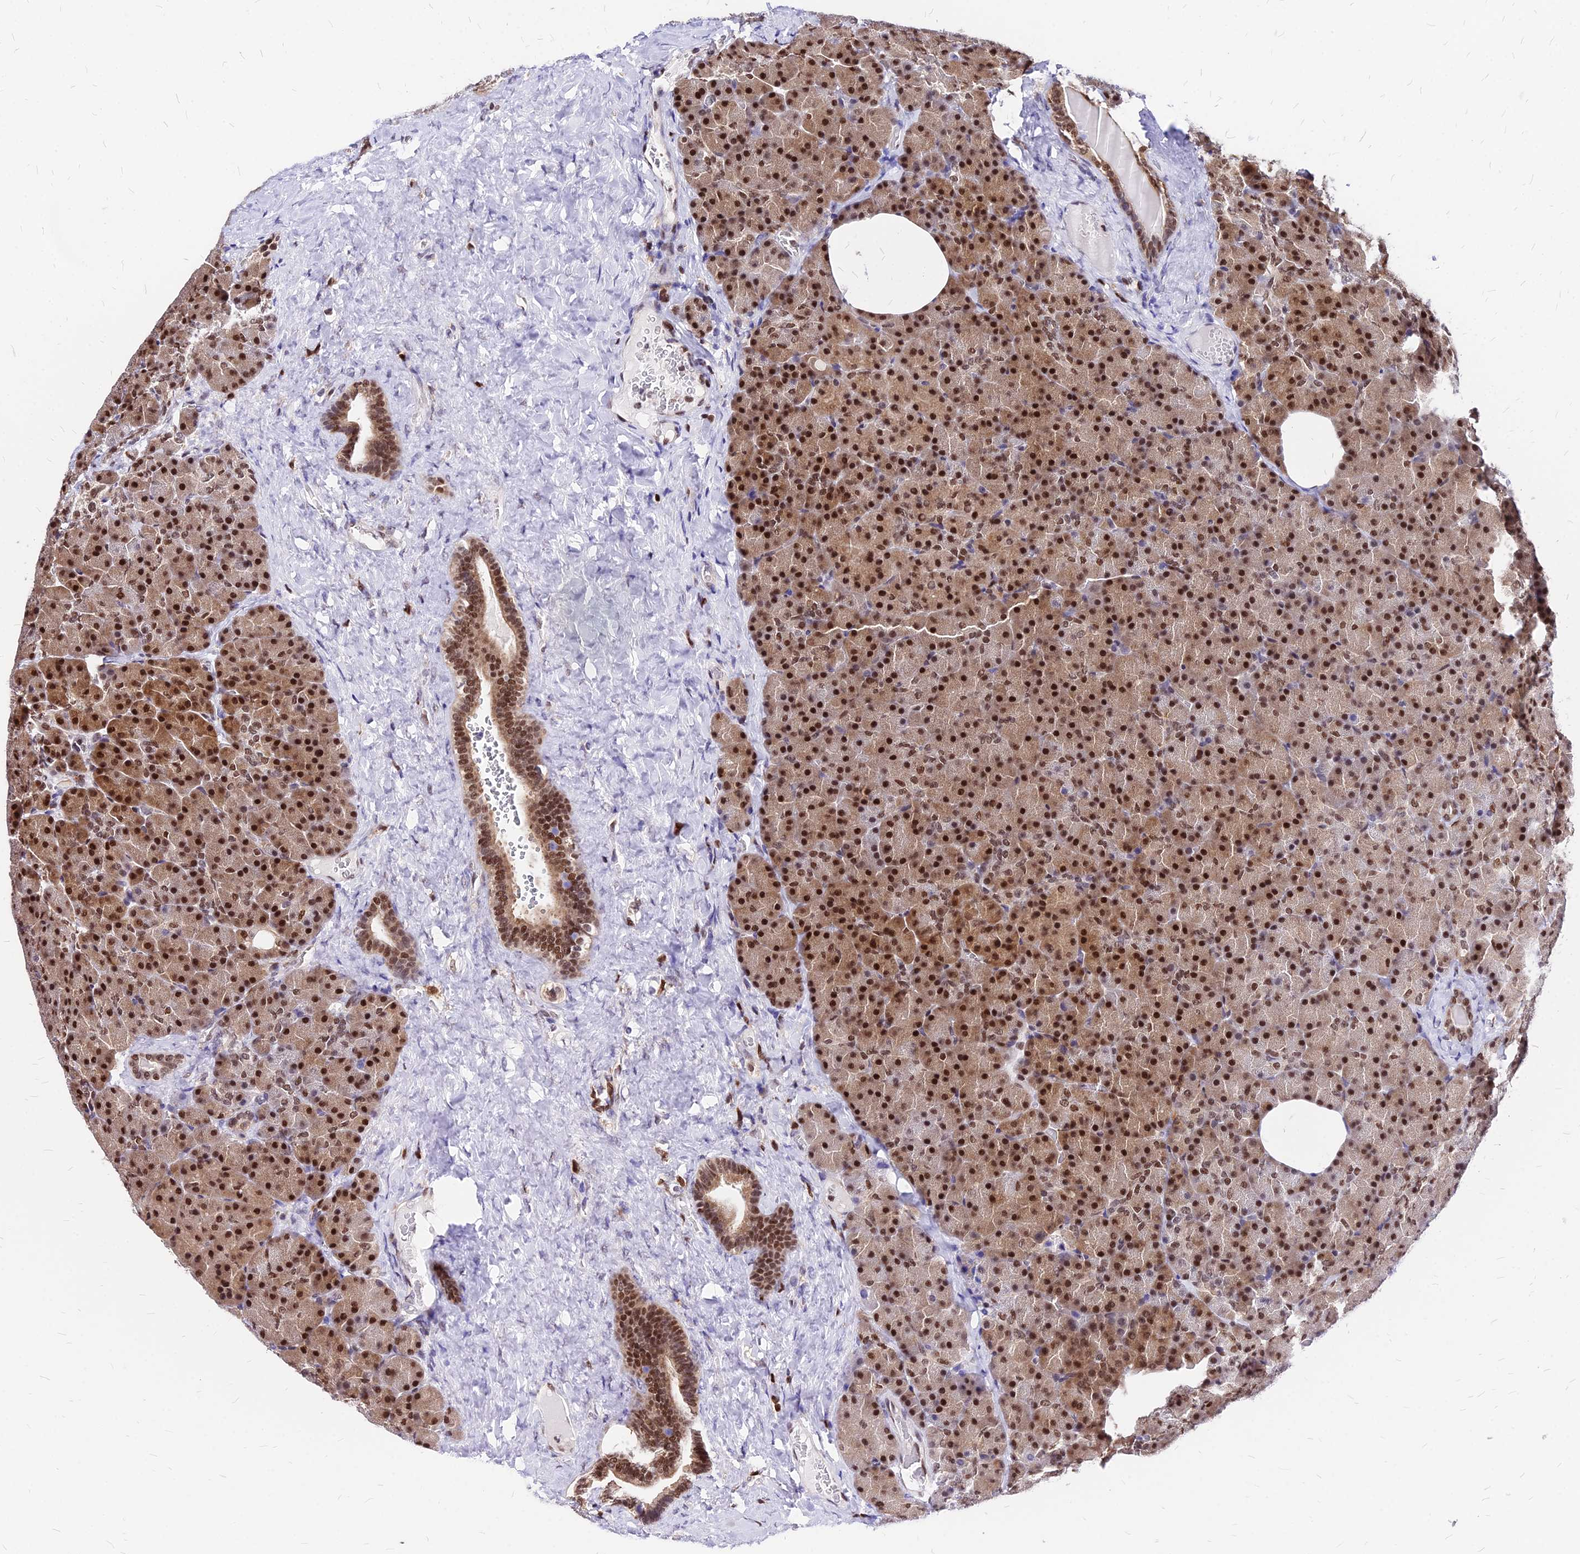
{"staining": {"intensity": "strong", "quantity": ">75%", "location": "cytoplasmic/membranous,nuclear"}, "tissue": "pancreas", "cell_type": "Exocrine glandular cells", "image_type": "normal", "snomed": [{"axis": "morphology", "description": "Normal tissue, NOS"}, {"axis": "morphology", "description": "Carcinoid, malignant, NOS"}, {"axis": "topography", "description": "Pancreas"}], "caption": "Benign pancreas reveals strong cytoplasmic/membranous,nuclear staining in about >75% of exocrine glandular cells, visualized by immunohistochemistry. (brown staining indicates protein expression, while blue staining denotes nuclei).", "gene": "PAXX", "patient": {"sex": "female", "age": 35}}